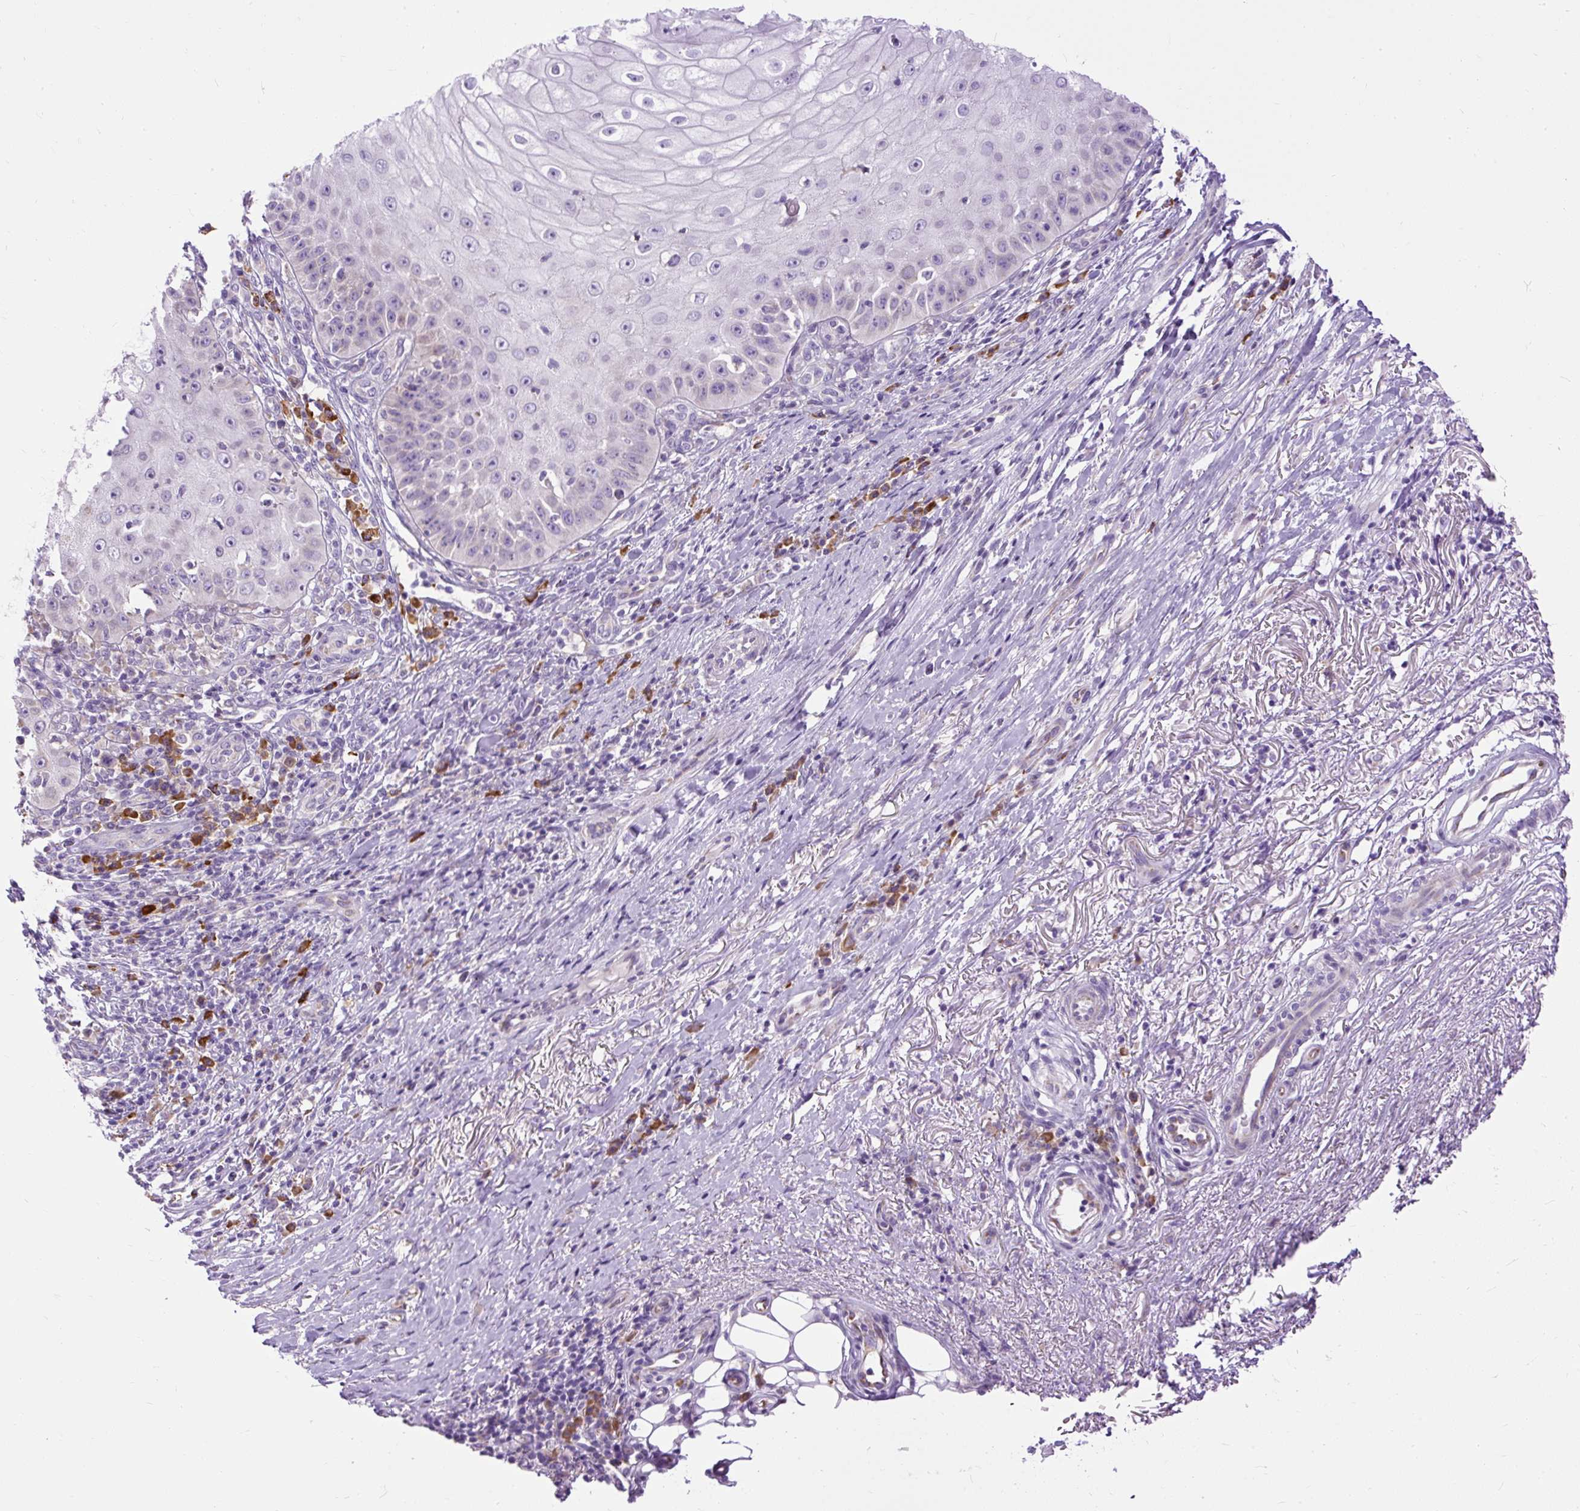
{"staining": {"intensity": "negative", "quantity": "none", "location": "none"}, "tissue": "skin cancer", "cell_type": "Tumor cells", "image_type": "cancer", "snomed": [{"axis": "morphology", "description": "Squamous cell carcinoma, NOS"}, {"axis": "topography", "description": "Skin"}], "caption": "This micrograph is of skin cancer (squamous cell carcinoma) stained with IHC to label a protein in brown with the nuclei are counter-stained blue. There is no expression in tumor cells. The staining is performed using DAB (3,3'-diaminobenzidine) brown chromogen with nuclei counter-stained in using hematoxylin.", "gene": "SYBU", "patient": {"sex": "male", "age": 70}}